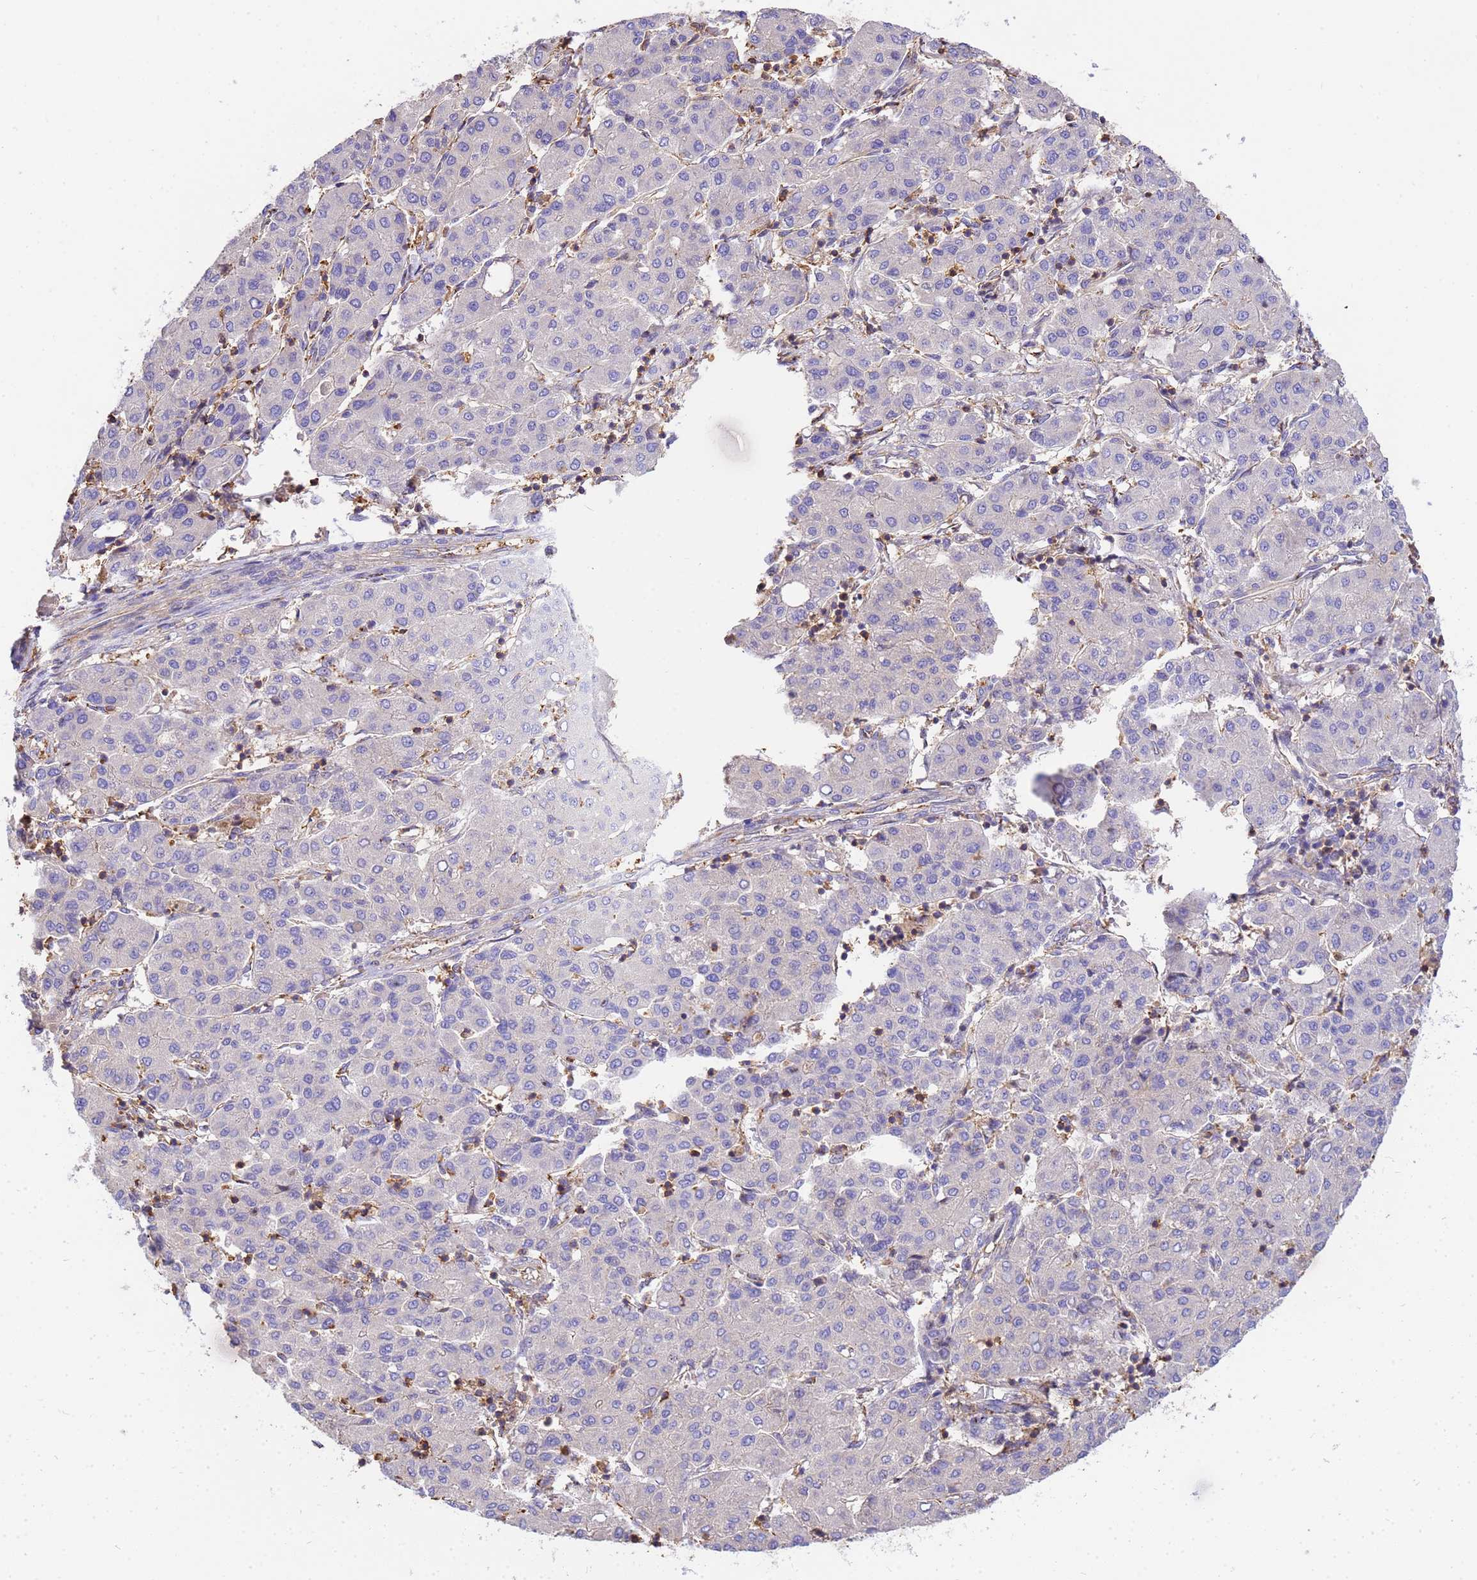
{"staining": {"intensity": "negative", "quantity": "none", "location": "none"}, "tissue": "liver cancer", "cell_type": "Tumor cells", "image_type": "cancer", "snomed": [{"axis": "morphology", "description": "Carcinoma, Hepatocellular, NOS"}, {"axis": "topography", "description": "Liver"}], "caption": "Immunohistochemical staining of hepatocellular carcinoma (liver) demonstrates no significant positivity in tumor cells.", "gene": "WDR64", "patient": {"sex": "male", "age": 65}}